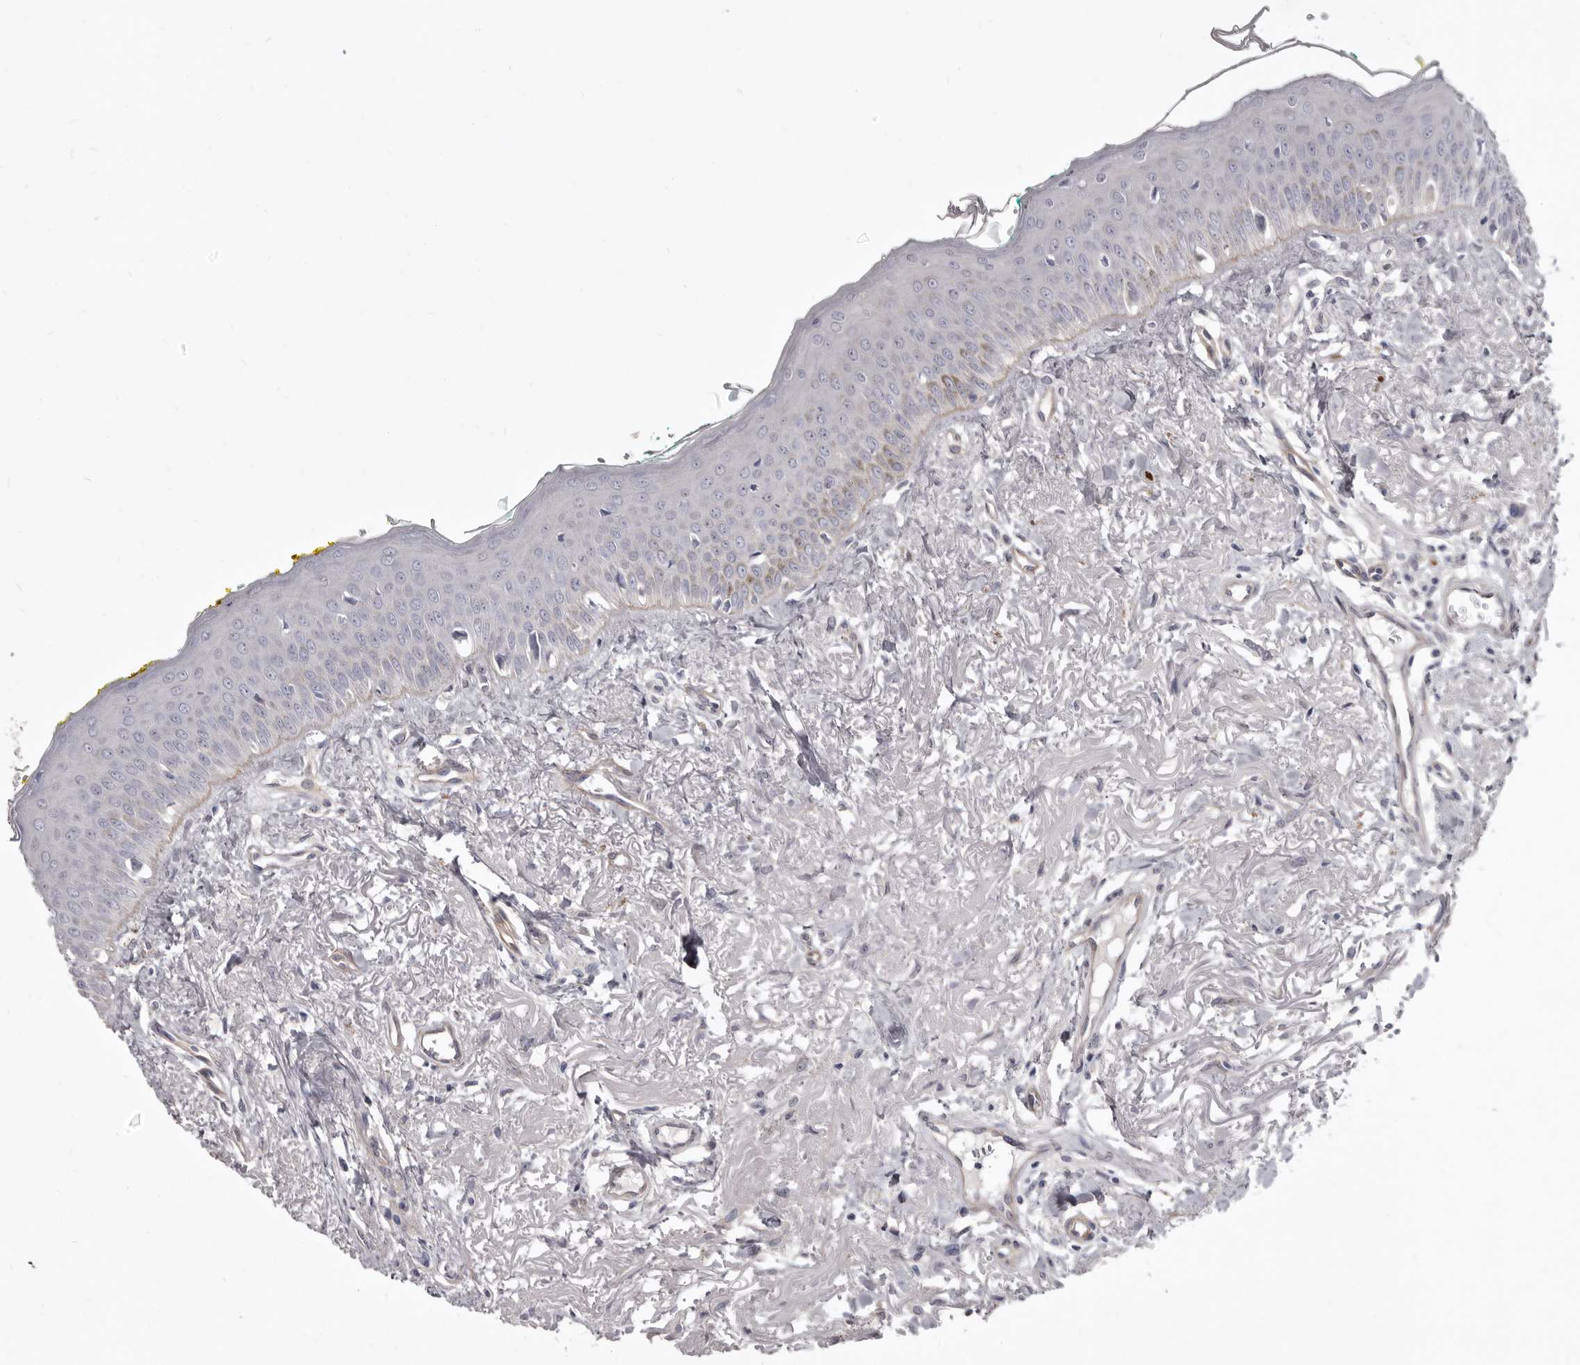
{"staining": {"intensity": "negative", "quantity": "none", "location": "none"}, "tissue": "oral mucosa", "cell_type": "Squamous epithelial cells", "image_type": "normal", "snomed": [{"axis": "morphology", "description": "Normal tissue, NOS"}, {"axis": "topography", "description": "Oral tissue"}], "caption": "DAB (3,3'-diaminobenzidine) immunohistochemical staining of normal human oral mucosa reveals no significant positivity in squamous epithelial cells.", "gene": "P2RX6", "patient": {"sex": "female", "age": 70}}